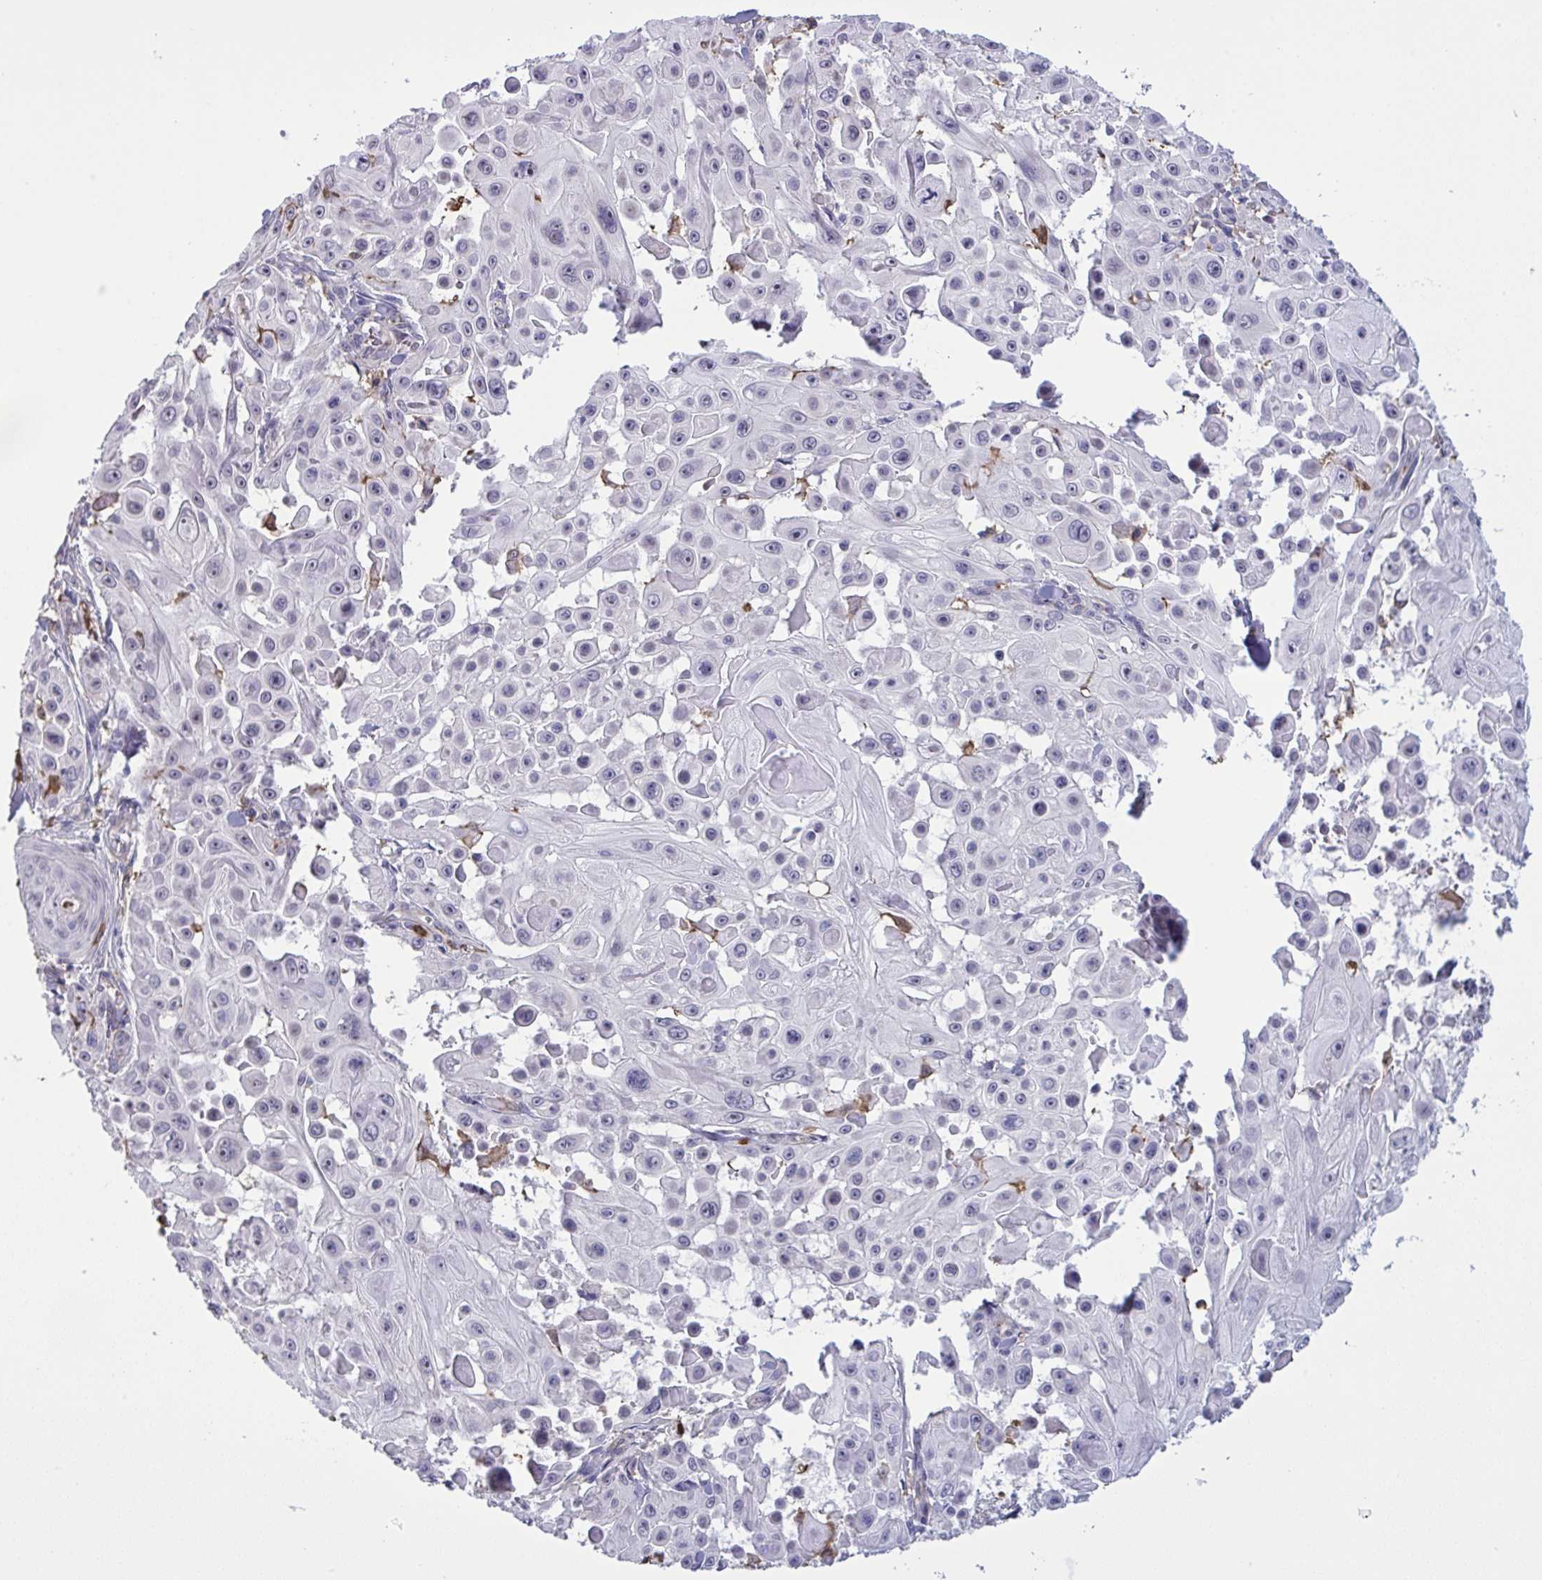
{"staining": {"intensity": "negative", "quantity": "none", "location": "none"}, "tissue": "skin cancer", "cell_type": "Tumor cells", "image_type": "cancer", "snomed": [{"axis": "morphology", "description": "Squamous cell carcinoma, NOS"}, {"axis": "topography", "description": "Skin"}], "caption": "Photomicrograph shows no protein staining in tumor cells of skin squamous cell carcinoma tissue.", "gene": "CD101", "patient": {"sex": "male", "age": 91}}